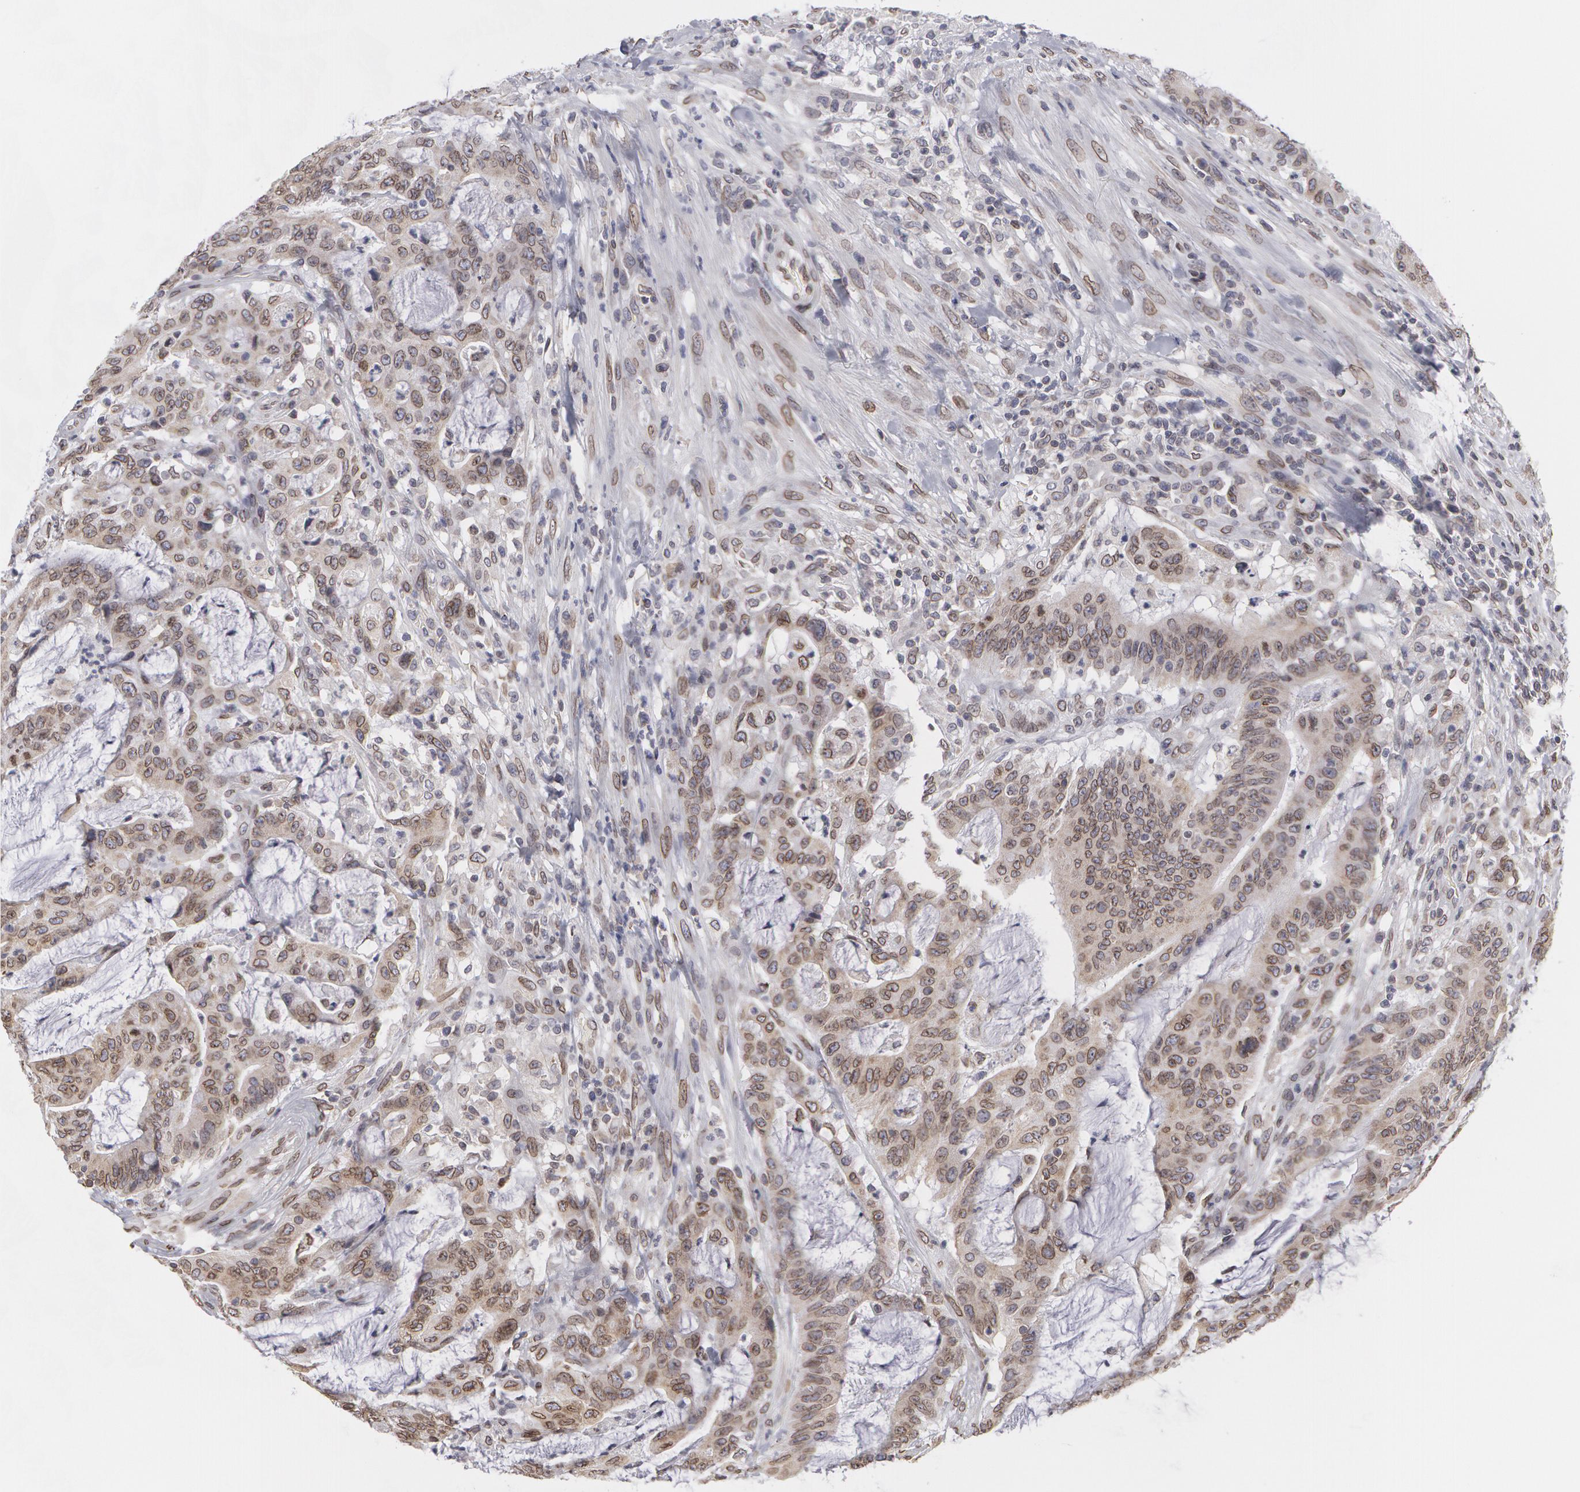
{"staining": {"intensity": "weak", "quantity": "25%-75%", "location": "nuclear"}, "tissue": "colorectal cancer", "cell_type": "Tumor cells", "image_type": "cancer", "snomed": [{"axis": "morphology", "description": "Adenocarcinoma, NOS"}, {"axis": "topography", "description": "Colon"}], "caption": "Colorectal cancer (adenocarcinoma) tissue shows weak nuclear expression in approximately 25%-75% of tumor cells, visualized by immunohistochemistry.", "gene": "EMD", "patient": {"sex": "male", "age": 54}}